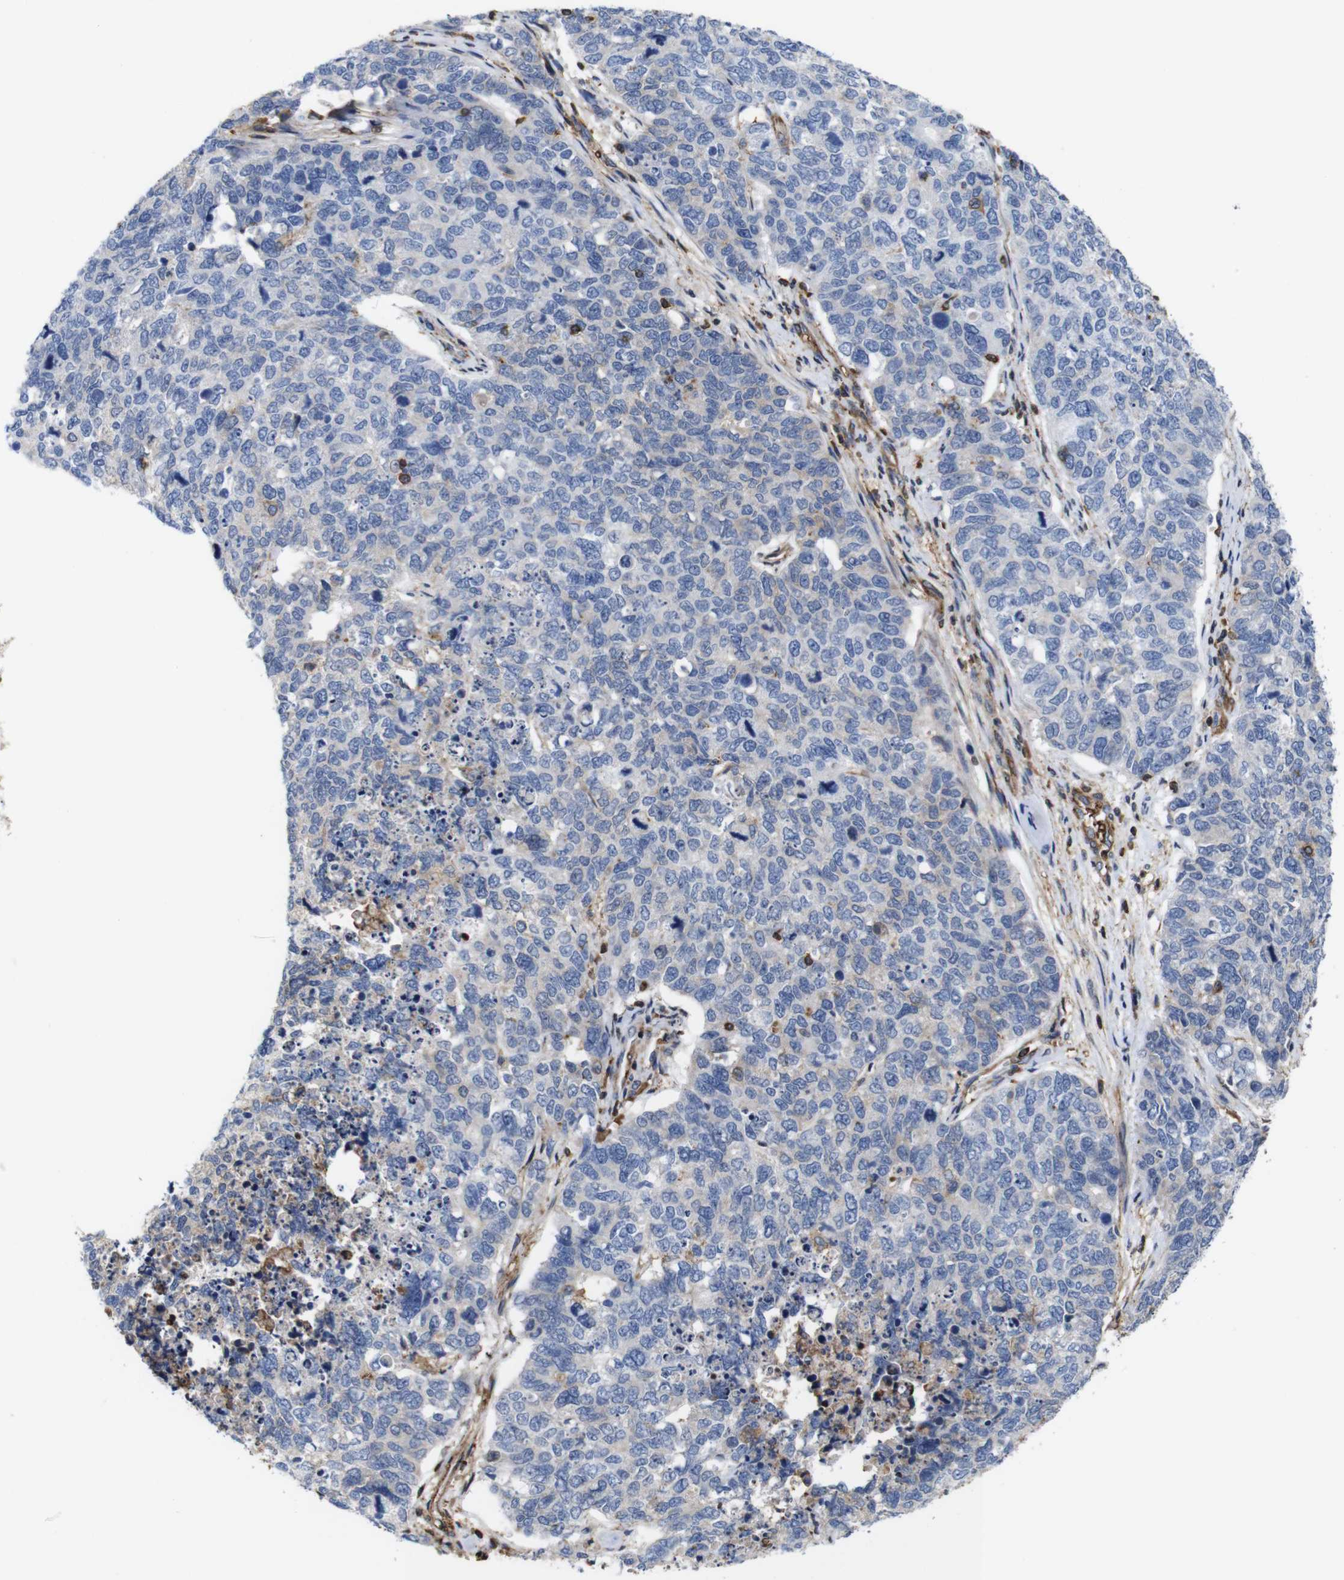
{"staining": {"intensity": "negative", "quantity": "none", "location": "none"}, "tissue": "cervical cancer", "cell_type": "Tumor cells", "image_type": "cancer", "snomed": [{"axis": "morphology", "description": "Squamous cell carcinoma, NOS"}, {"axis": "topography", "description": "Cervix"}], "caption": "DAB immunohistochemical staining of squamous cell carcinoma (cervical) shows no significant staining in tumor cells.", "gene": "PI4KA", "patient": {"sex": "female", "age": 63}}